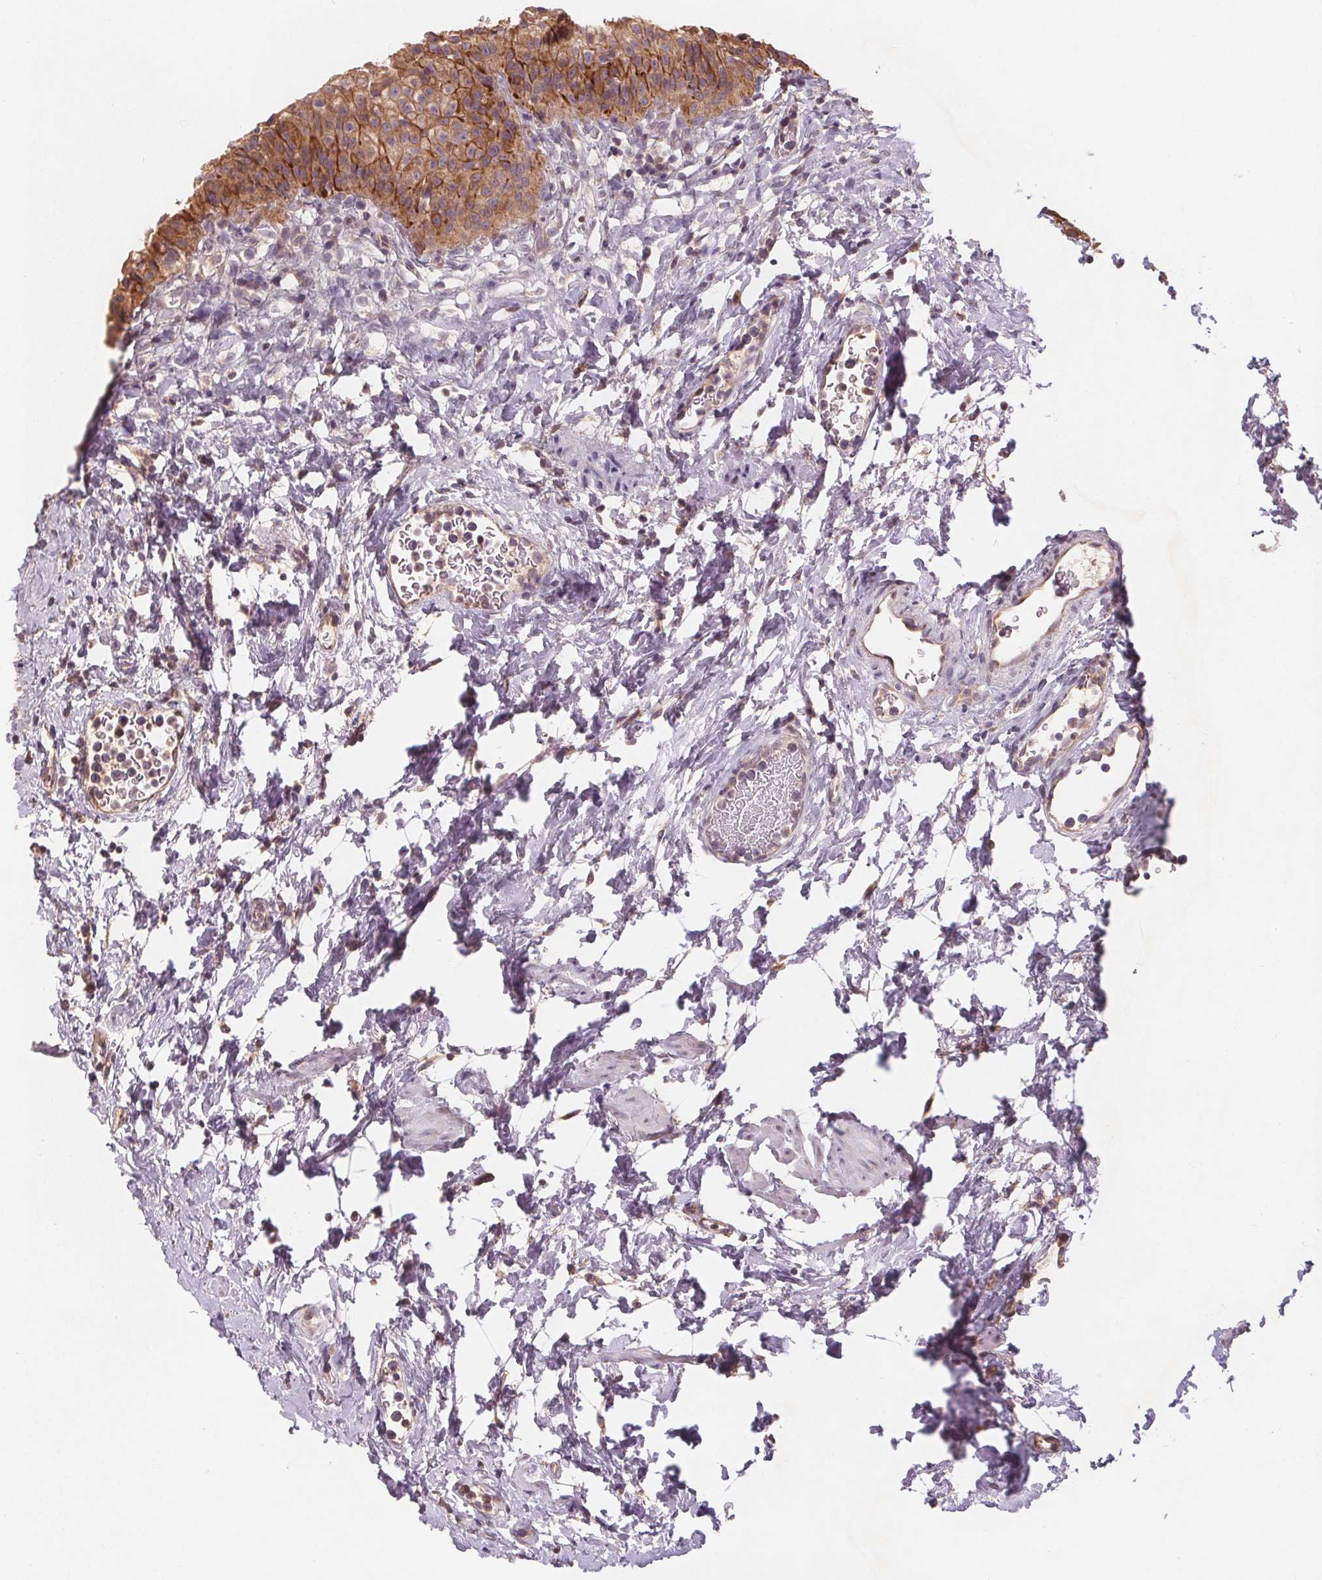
{"staining": {"intensity": "strong", "quantity": "25%-75%", "location": "cytoplasmic/membranous"}, "tissue": "urinary bladder", "cell_type": "Urothelial cells", "image_type": "normal", "snomed": [{"axis": "morphology", "description": "Normal tissue, NOS"}, {"axis": "topography", "description": "Urinary bladder"}], "caption": "This histopathology image demonstrates immunohistochemistry staining of unremarkable human urinary bladder, with high strong cytoplasmic/membranous positivity in approximately 25%-75% of urothelial cells.", "gene": "TMEM80", "patient": {"sex": "male", "age": 76}}